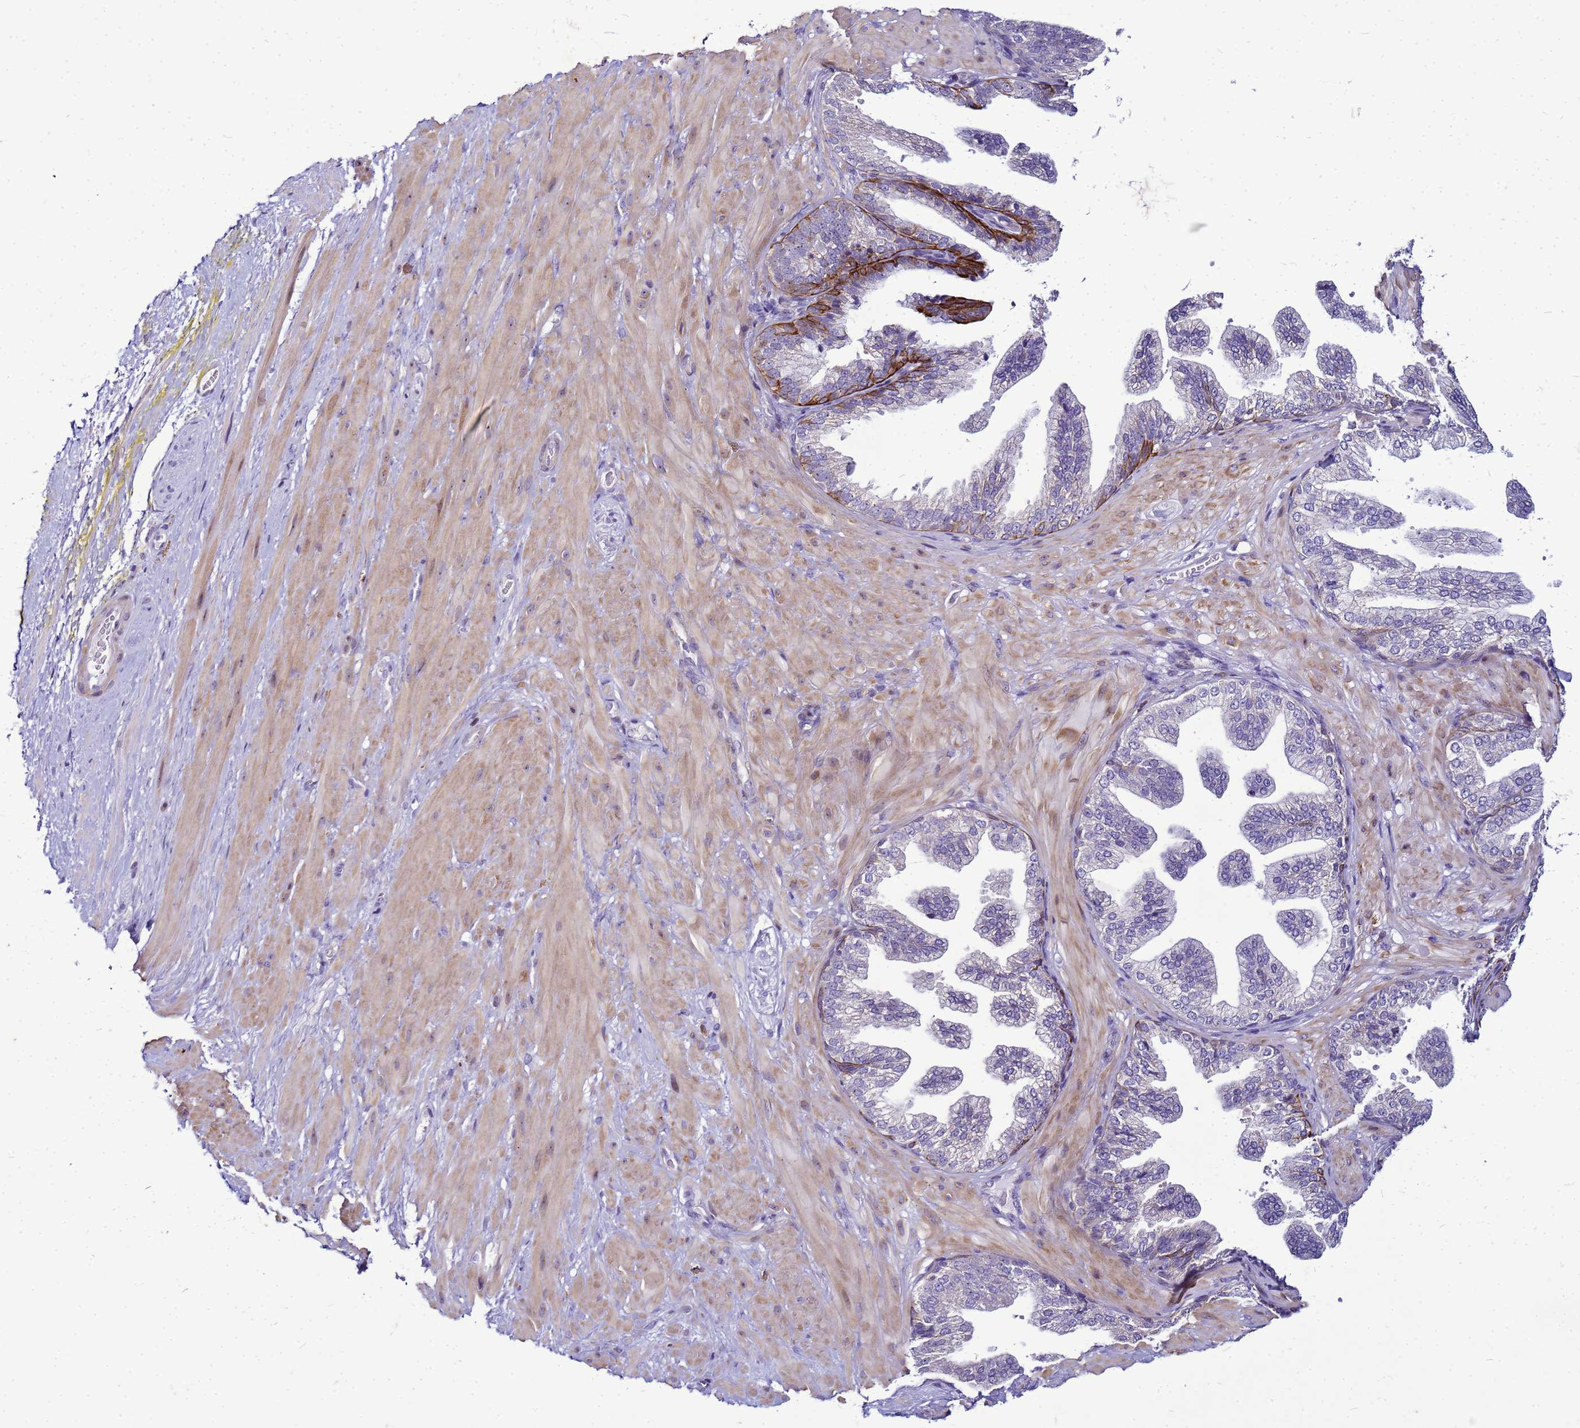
{"staining": {"intensity": "negative", "quantity": "none", "location": "none"}, "tissue": "adipose tissue", "cell_type": "Adipocytes", "image_type": "normal", "snomed": [{"axis": "morphology", "description": "Normal tissue, NOS"}, {"axis": "morphology", "description": "Adenocarcinoma, Low grade"}, {"axis": "topography", "description": "Prostate"}, {"axis": "topography", "description": "Peripheral nerve tissue"}], "caption": "Benign adipose tissue was stained to show a protein in brown. There is no significant expression in adipocytes.", "gene": "VPS4B", "patient": {"sex": "male", "age": 63}}